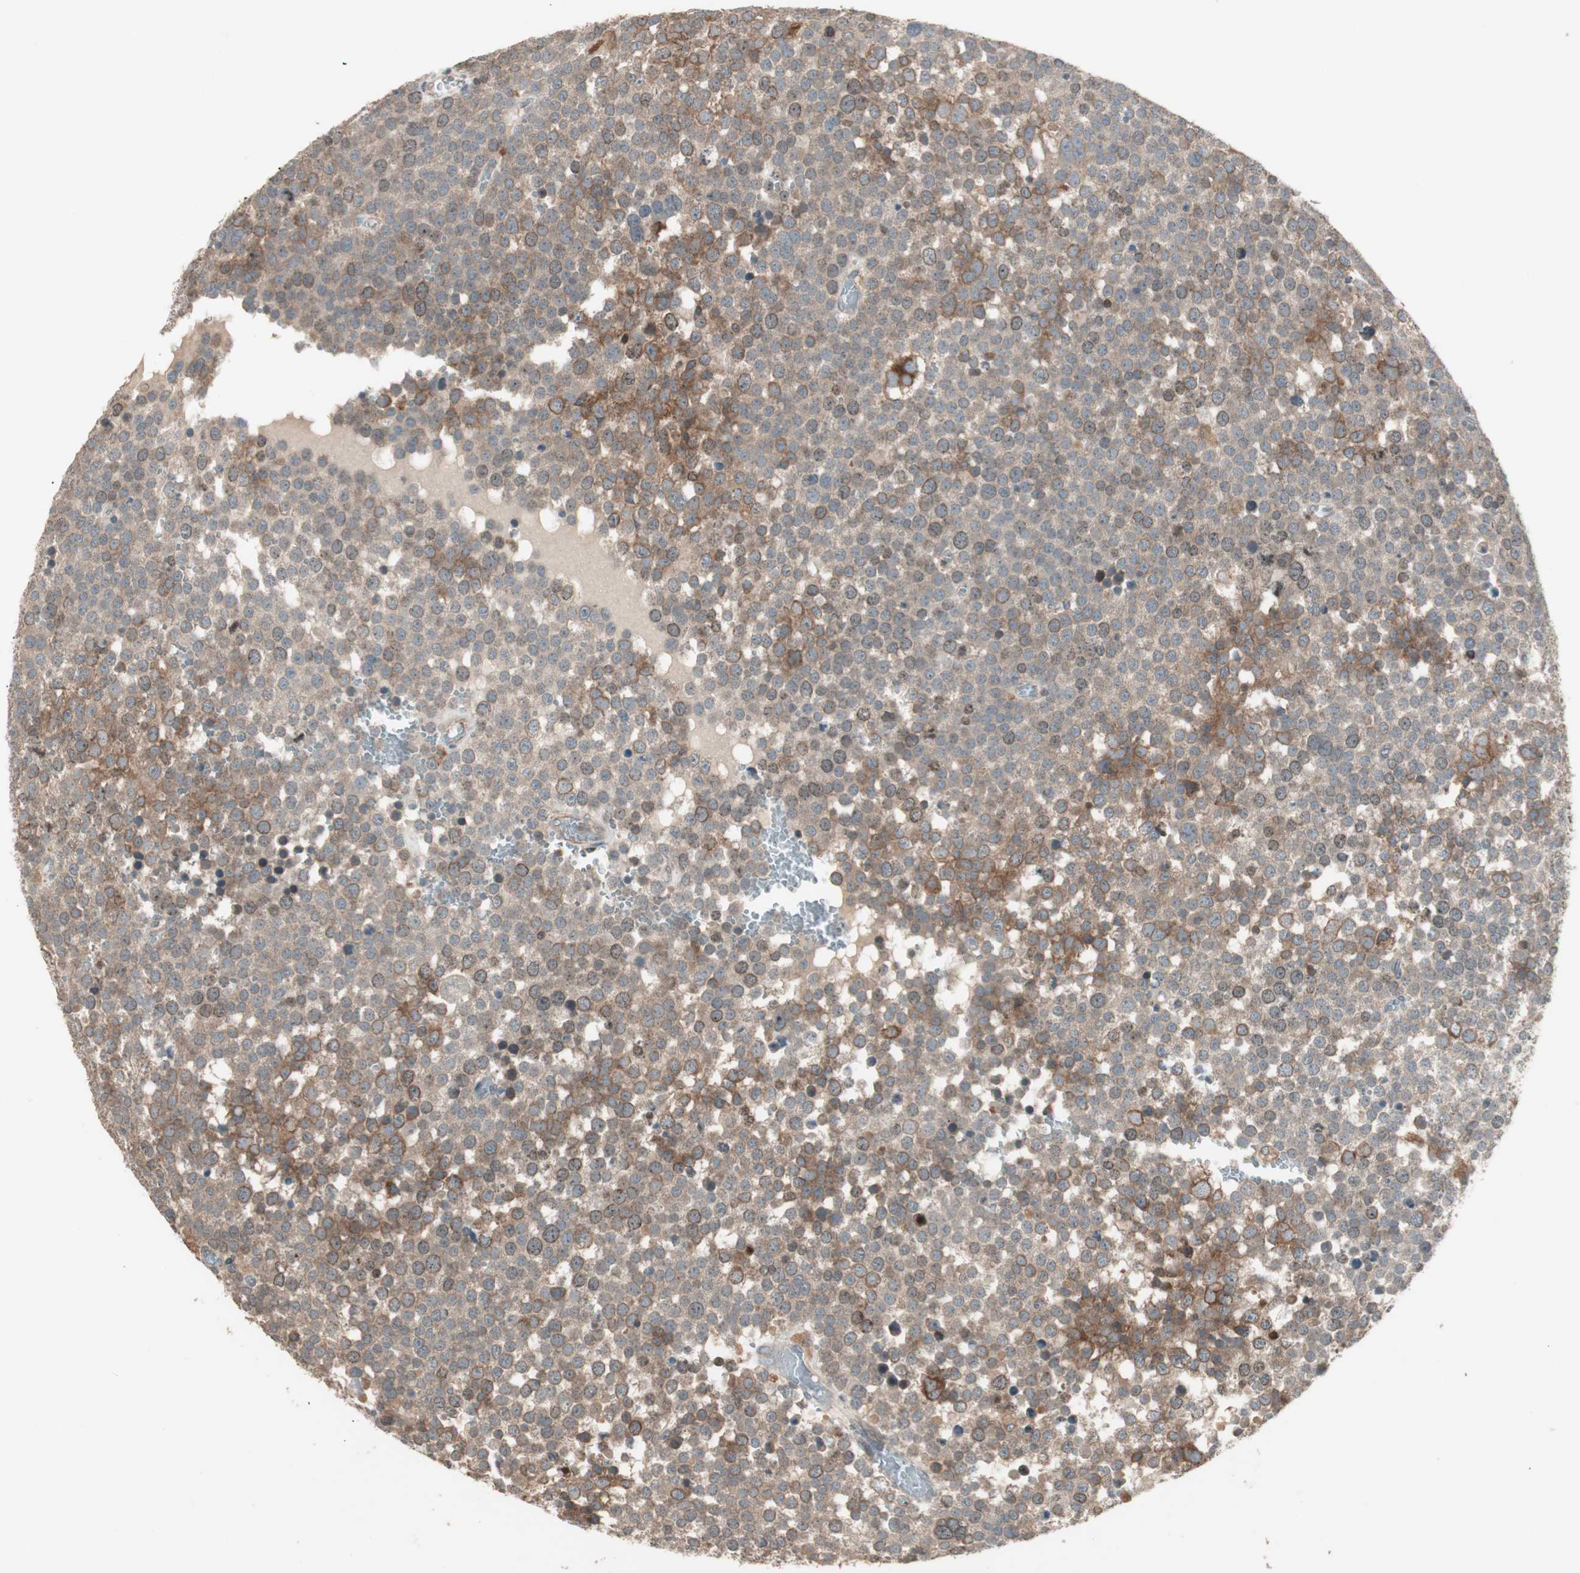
{"staining": {"intensity": "moderate", "quantity": ">75%", "location": "cytoplasmic/membranous"}, "tissue": "testis cancer", "cell_type": "Tumor cells", "image_type": "cancer", "snomed": [{"axis": "morphology", "description": "Seminoma, NOS"}, {"axis": "topography", "description": "Testis"}], "caption": "Immunohistochemistry (IHC) image of neoplastic tissue: seminoma (testis) stained using IHC demonstrates medium levels of moderate protein expression localized specifically in the cytoplasmic/membranous of tumor cells, appearing as a cytoplasmic/membranous brown color.", "gene": "ATP6AP2", "patient": {"sex": "male", "age": 71}}